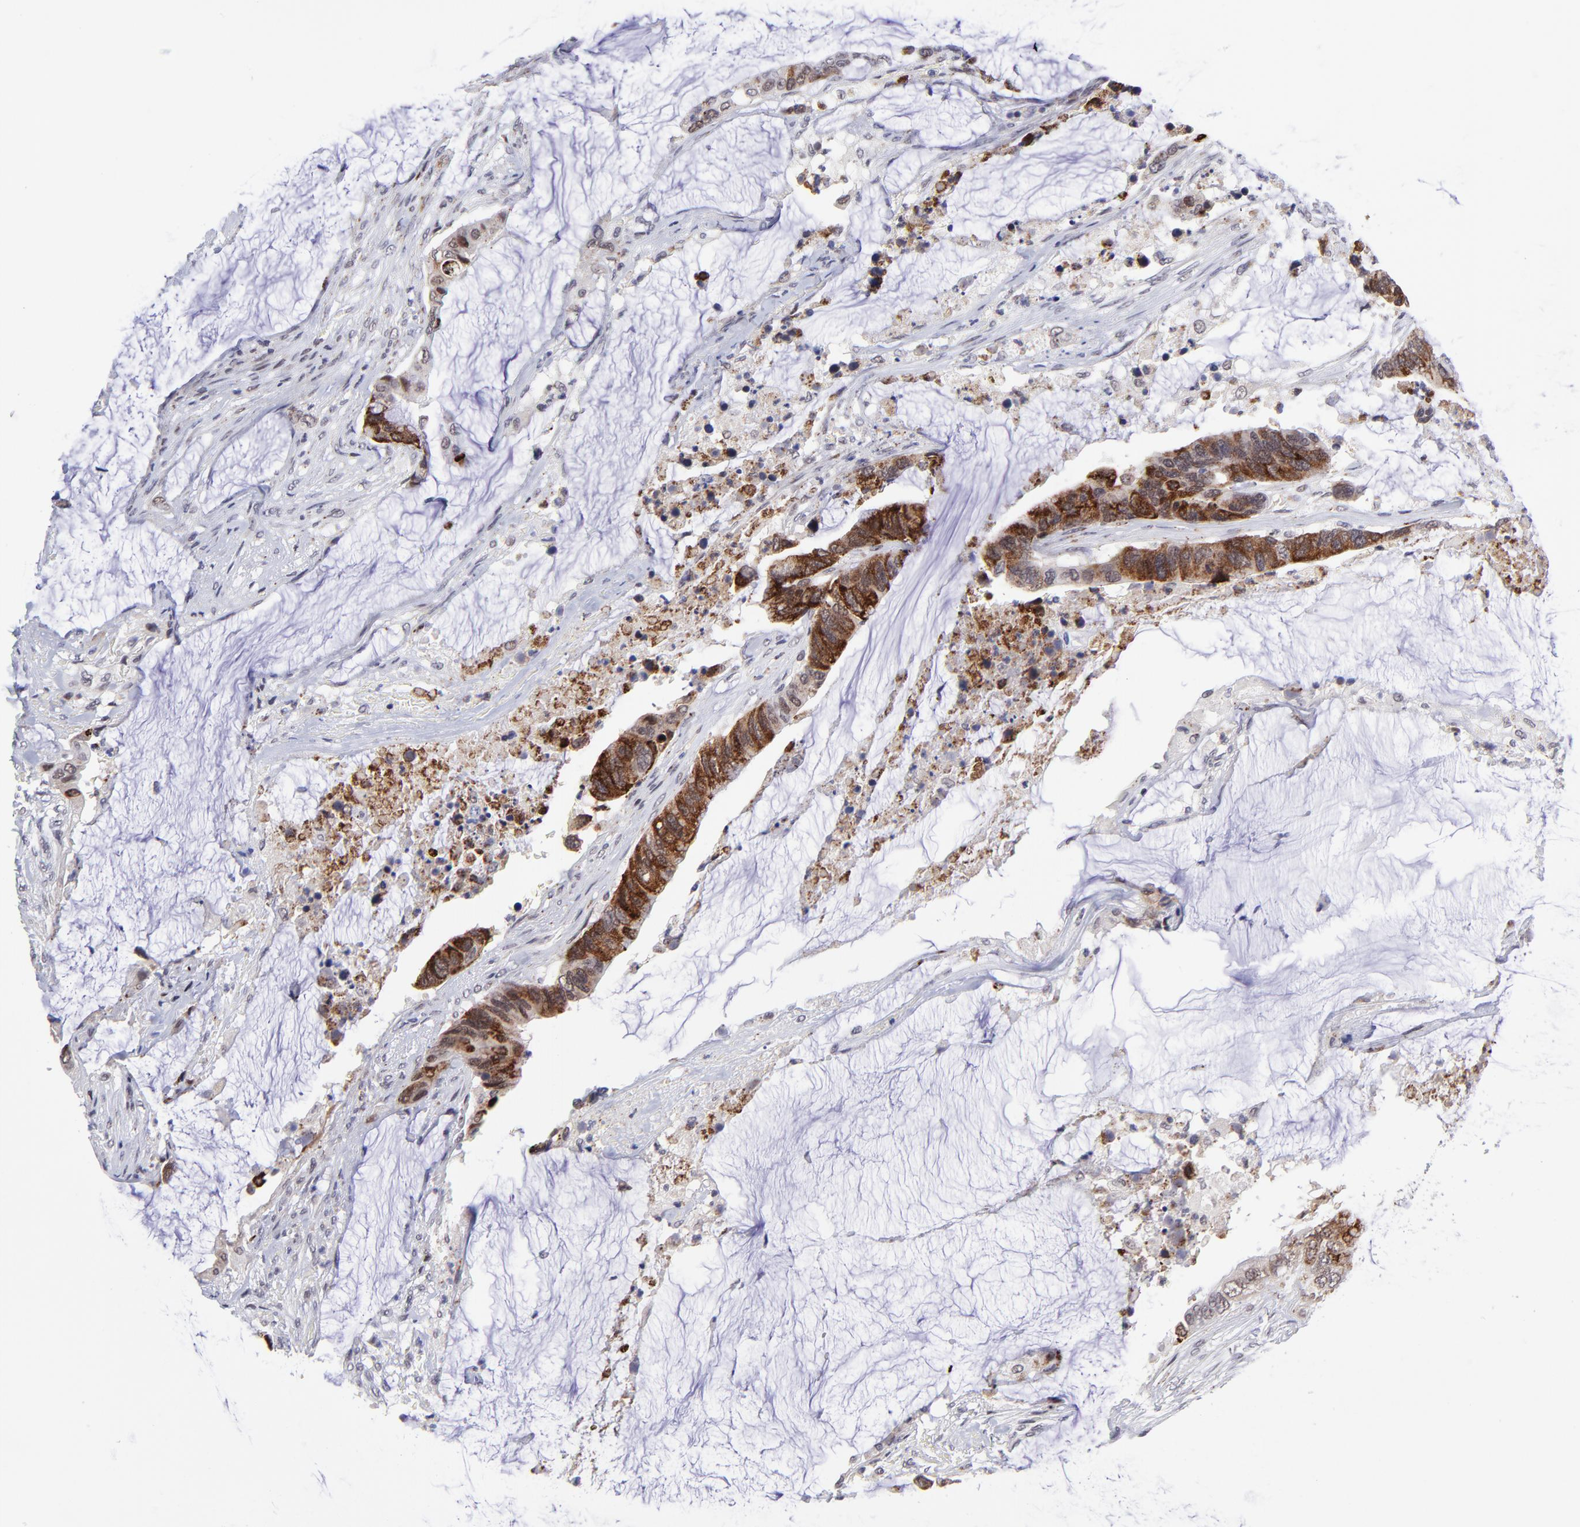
{"staining": {"intensity": "strong", "quantity": ">75%", "location": "cytoplasmic/membranous"}, "tissue": "colorectal cancer", "cell_type": "Tumor cells", "image_type": "cancer", "snomed": [{"axis": "morphology", "description": "Adenocarcinoma, NOS"}, {"axis": "topography", "description": "Colon"}], "caption": "Immunohistochemistry (IHC) image of human adenocarcinoma (colorectal) stained for a protein (brown), which reveals high levels of strong cytoplasmic/membranous expression in about >75% of tumor cells.", "gene": "SOX6", "patient": {"sex": "female", "age": 76}}